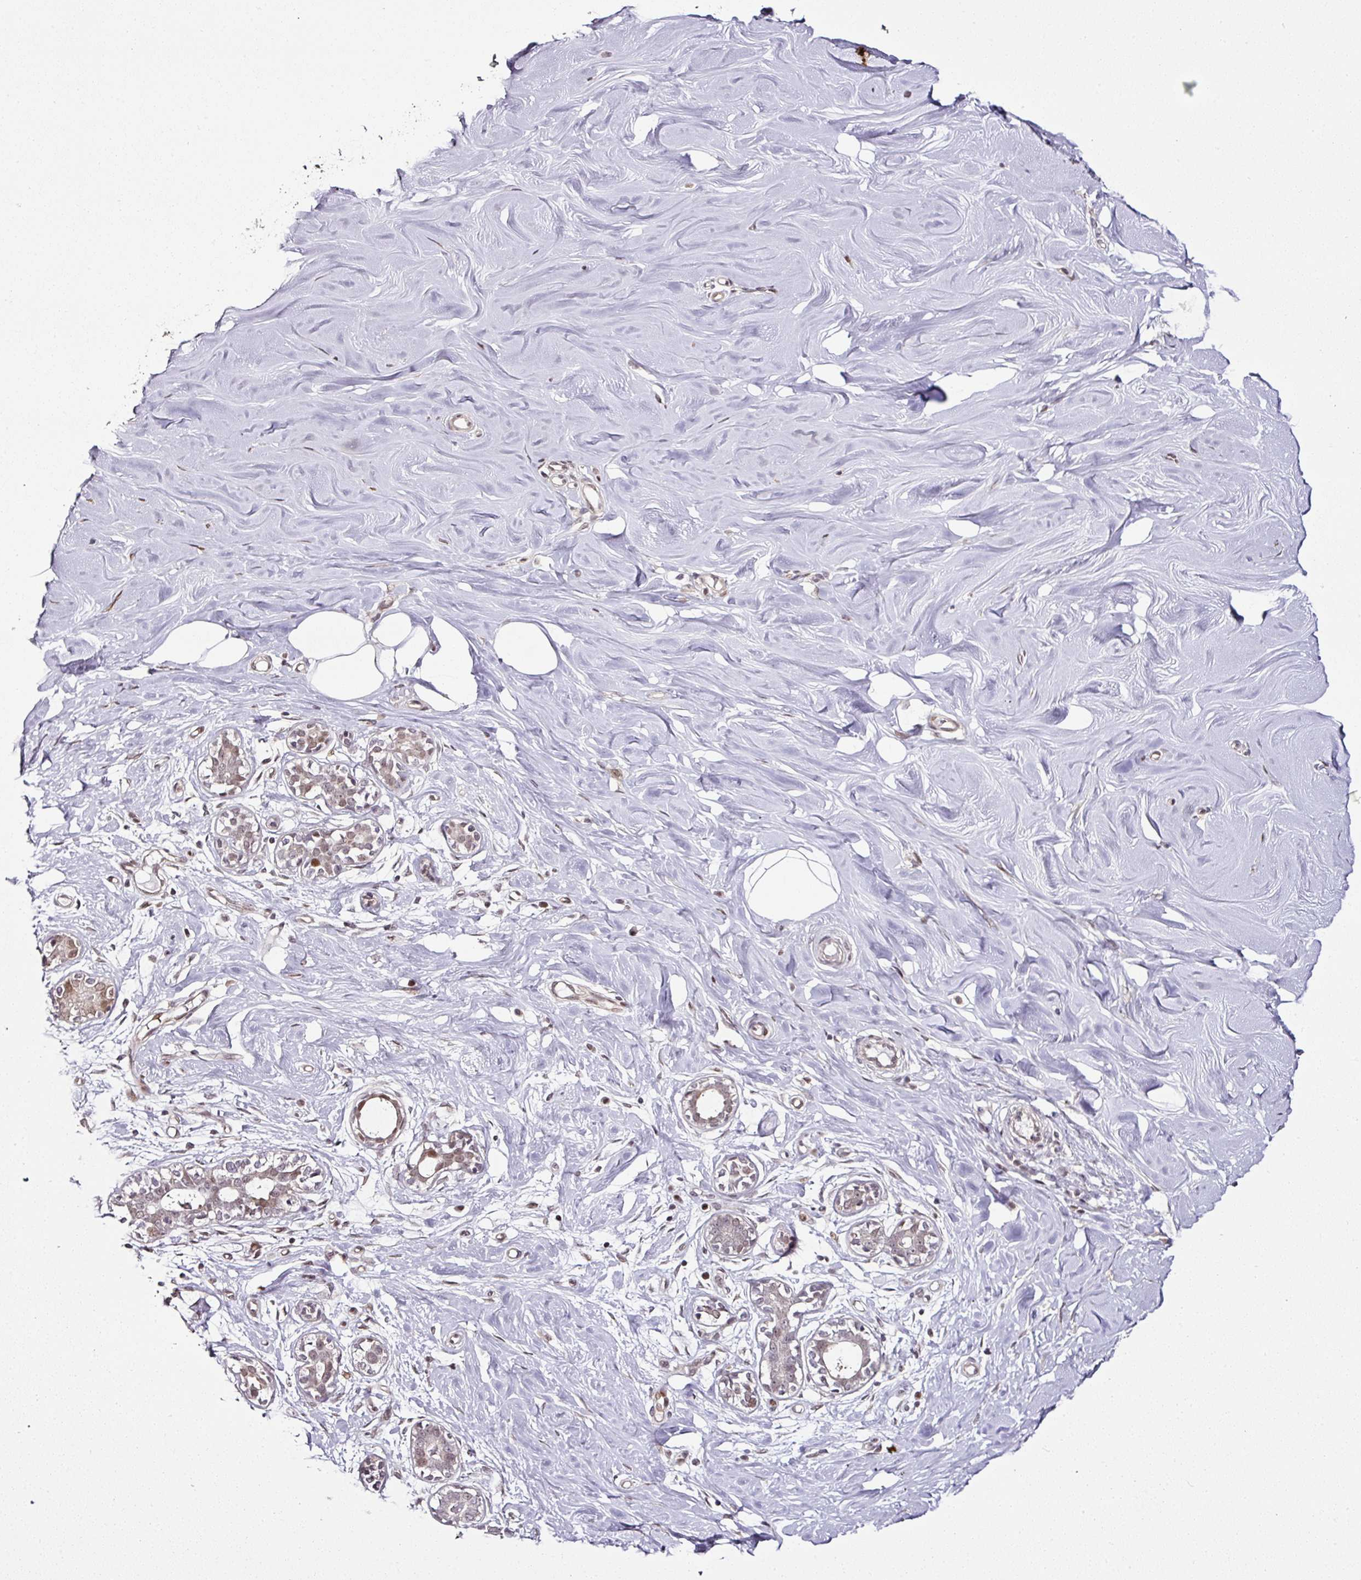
{"staining": {"intensity": "weak", "quantity": "25%-75%", "location": "nuclear"}, "tissue": "breast", "cell_type": "Adipocytes", "image_type": "normal", "snomed": [{"axis": "morphology", "description": "Normal tissue, NOS"}, {"axis": "topography", "description": "Breast"}], "caption": "Immunohistochemical staining of unremarkable breast exhibits 25%-75% levels of weak nuclear protein positivity in about 25%-75% of adipocytes.", "gene": "COPRS", "patient": {"sex": "female", "age": 27}}